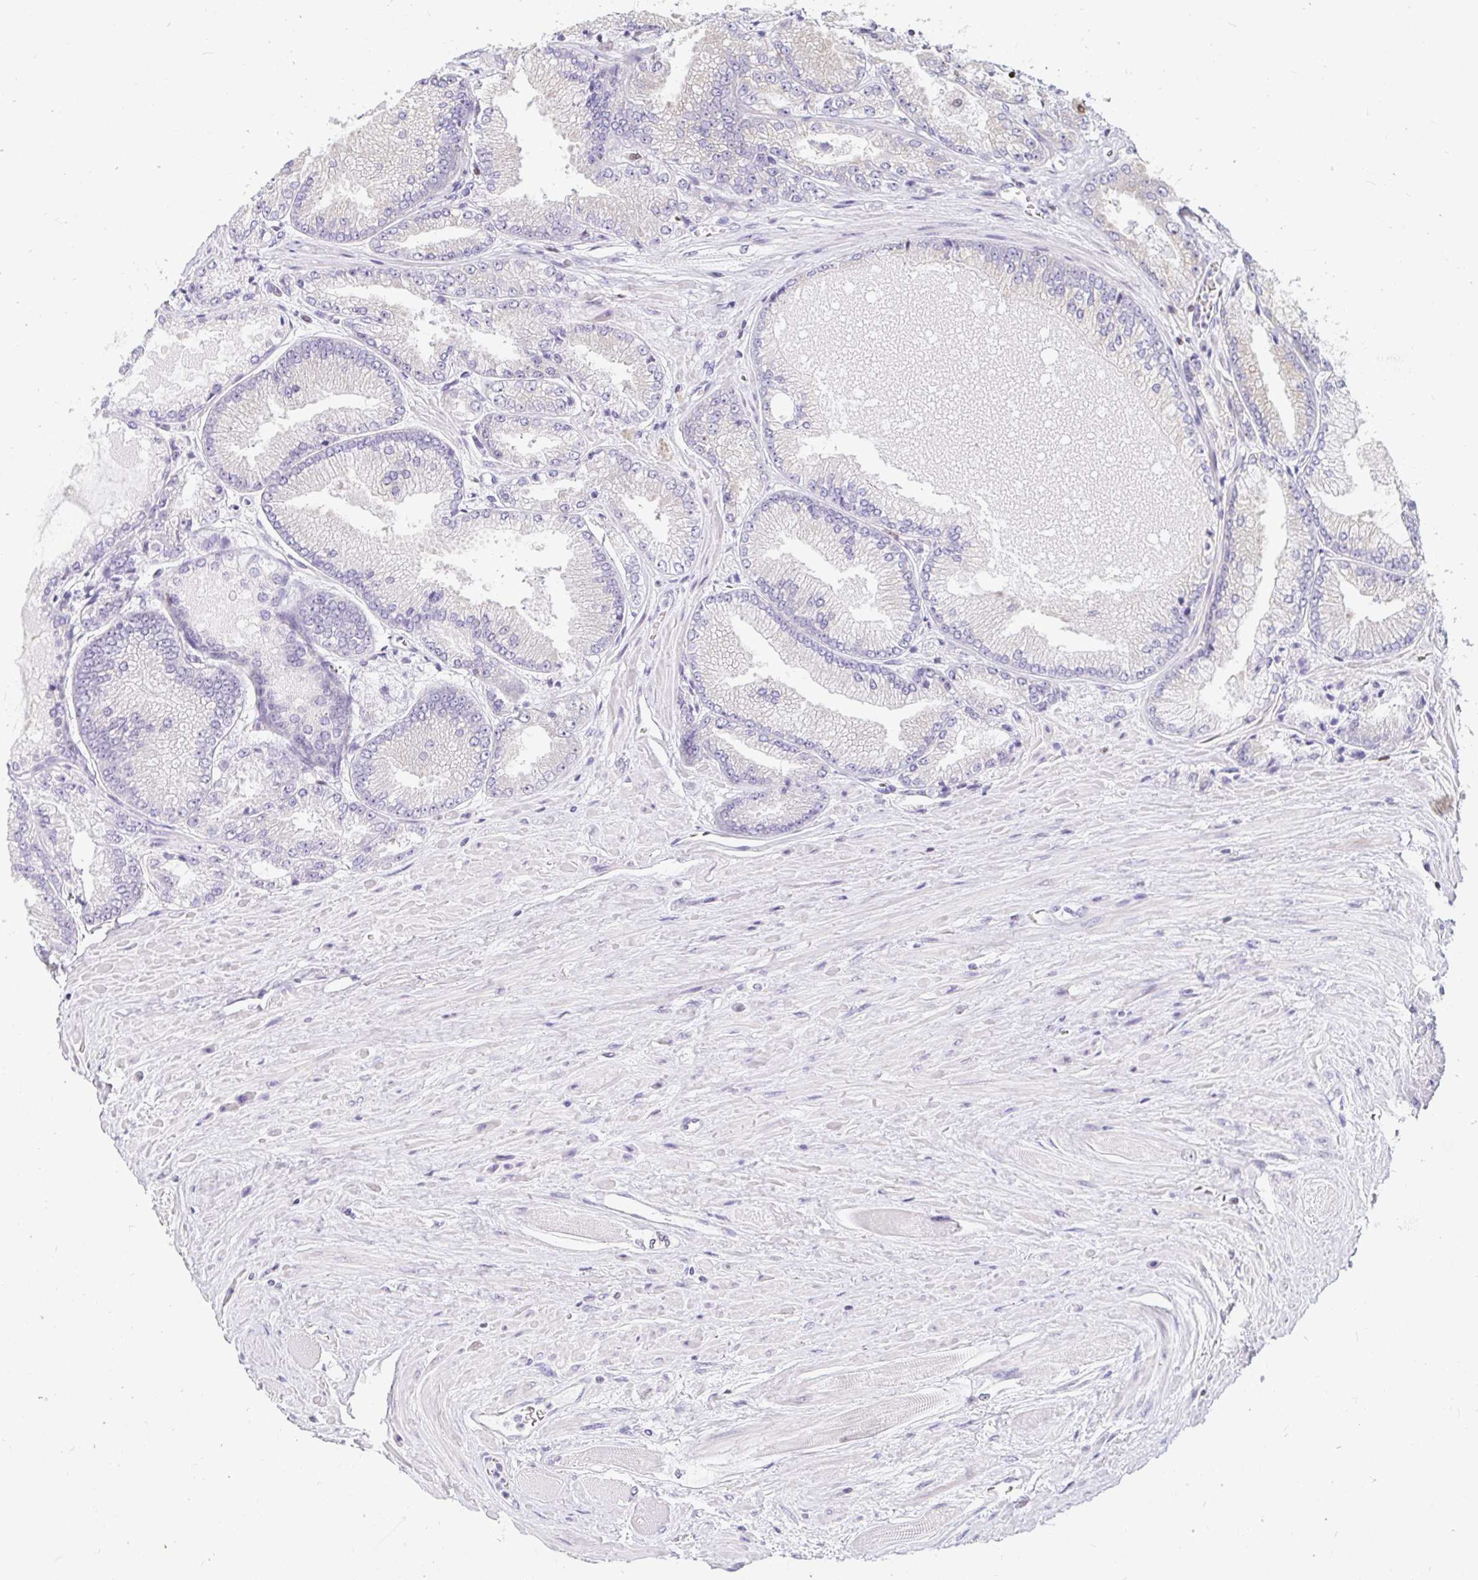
{"staining": {"intensity": "negative", "quantity": "none", "location": "none"}, "tissue": "prostate cancer", "cell_type": "Tumor cells", "image_type": "cancer", "snomed": [{"axis": "morphology", "description": "Adenocarcinoma, Low grade"}, {"axis": "topography", "description": "Prostate"}], "caption": "This is an immunohistochemistry histopathology image of prostate cancer (adenocarcinoma (low-grade)). There is no expression in tumor cells.", "gene": "CAPSL", "patient": {"sex": "male", "age": 67}}